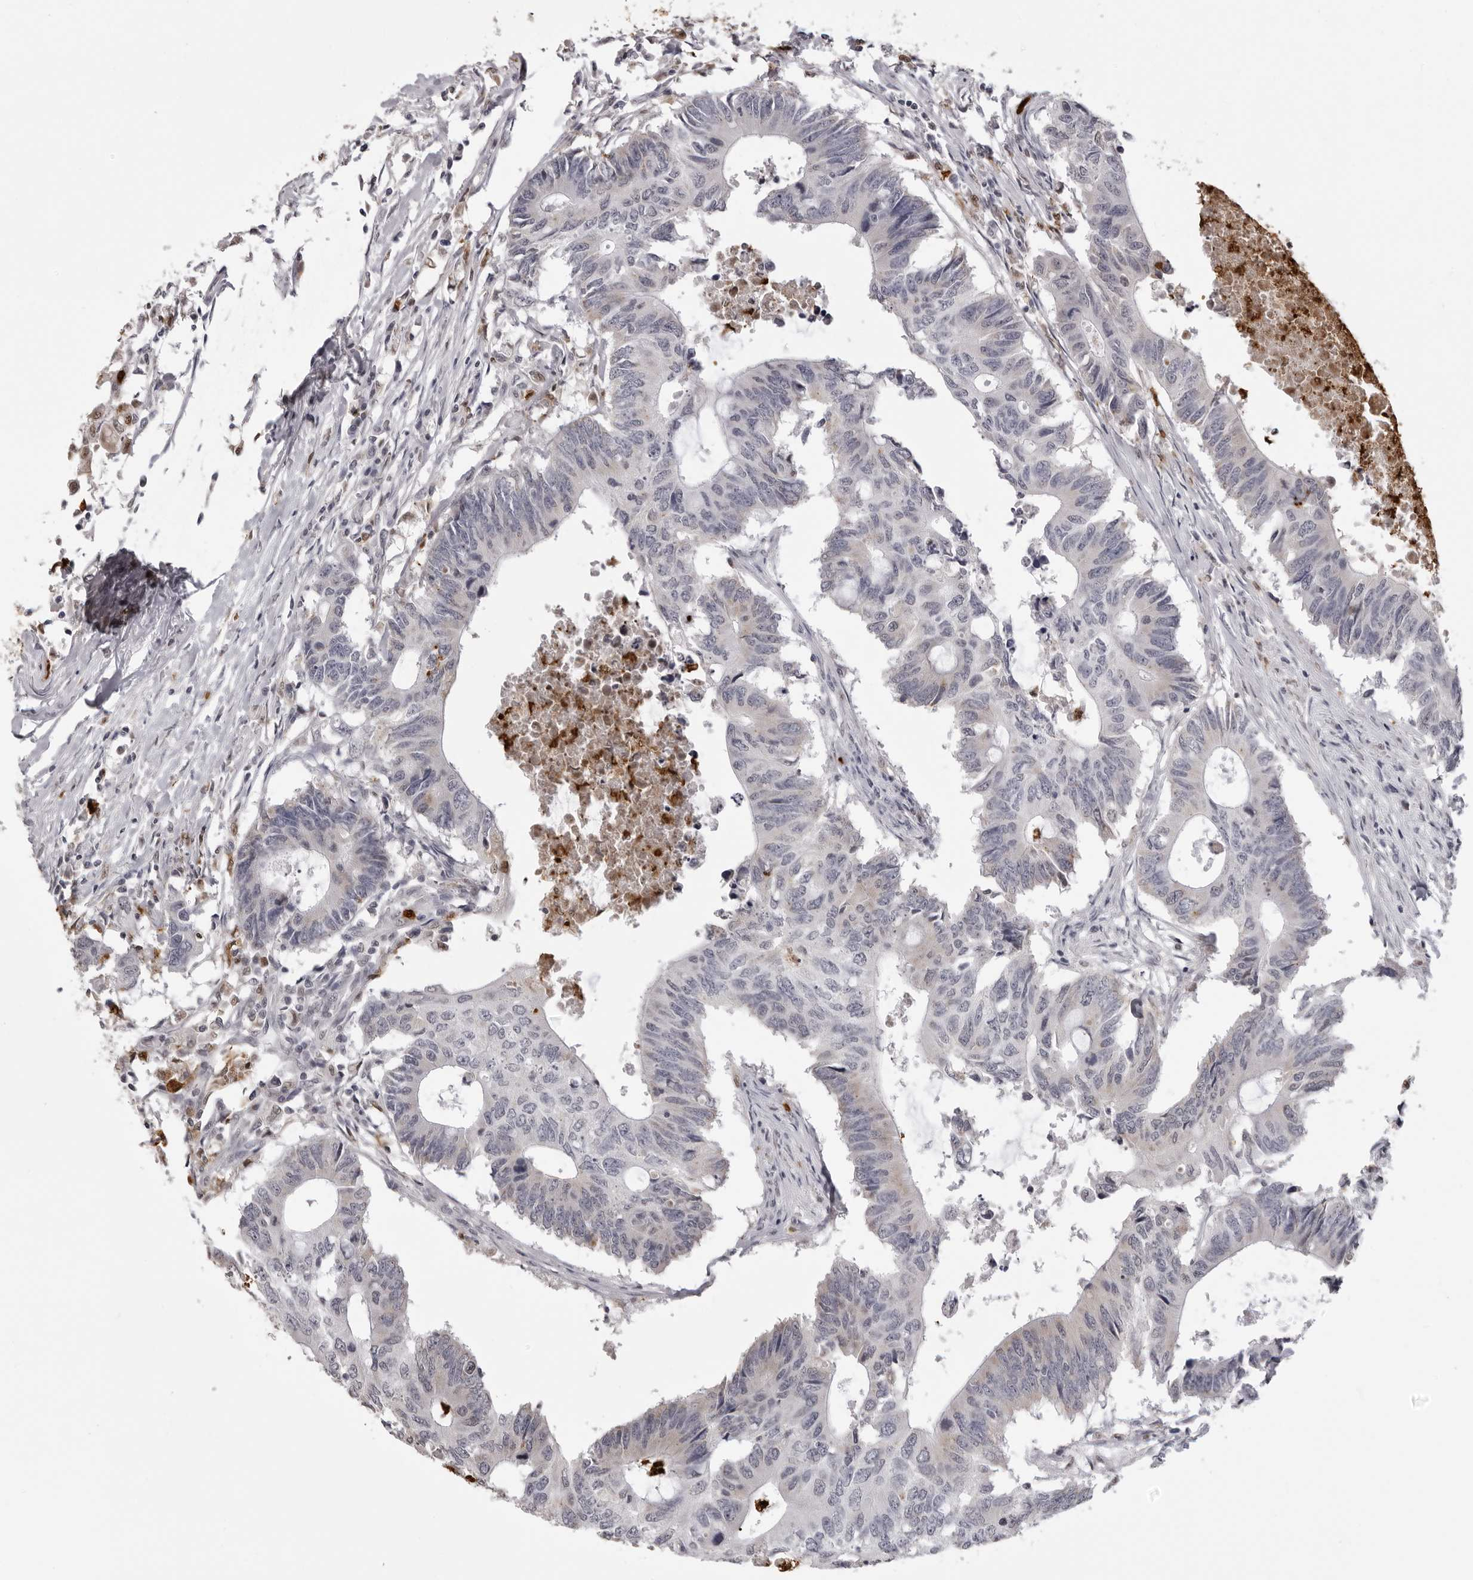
{"staining": {"intensity": "negative", "quantity": "none", "location": "none"}, "tissue": "colorectal cancer", "cell_type": "Tumor cells", "image_type": "cancer", "snomed": [{"axis": "morphology", "description": "Adenocarcinoma, NOS"}, {"axis": "topography", "description": "Colon"}], "caption": "Immunohistochemistry (IHC) image of neoplastic tissue: human colorectal cancer (adenocarcinoma) stained with DAB displays no significant protein positivity in tumor cells.", "gene": "IL31", "patient": {"sex": "male", "age": 71}}